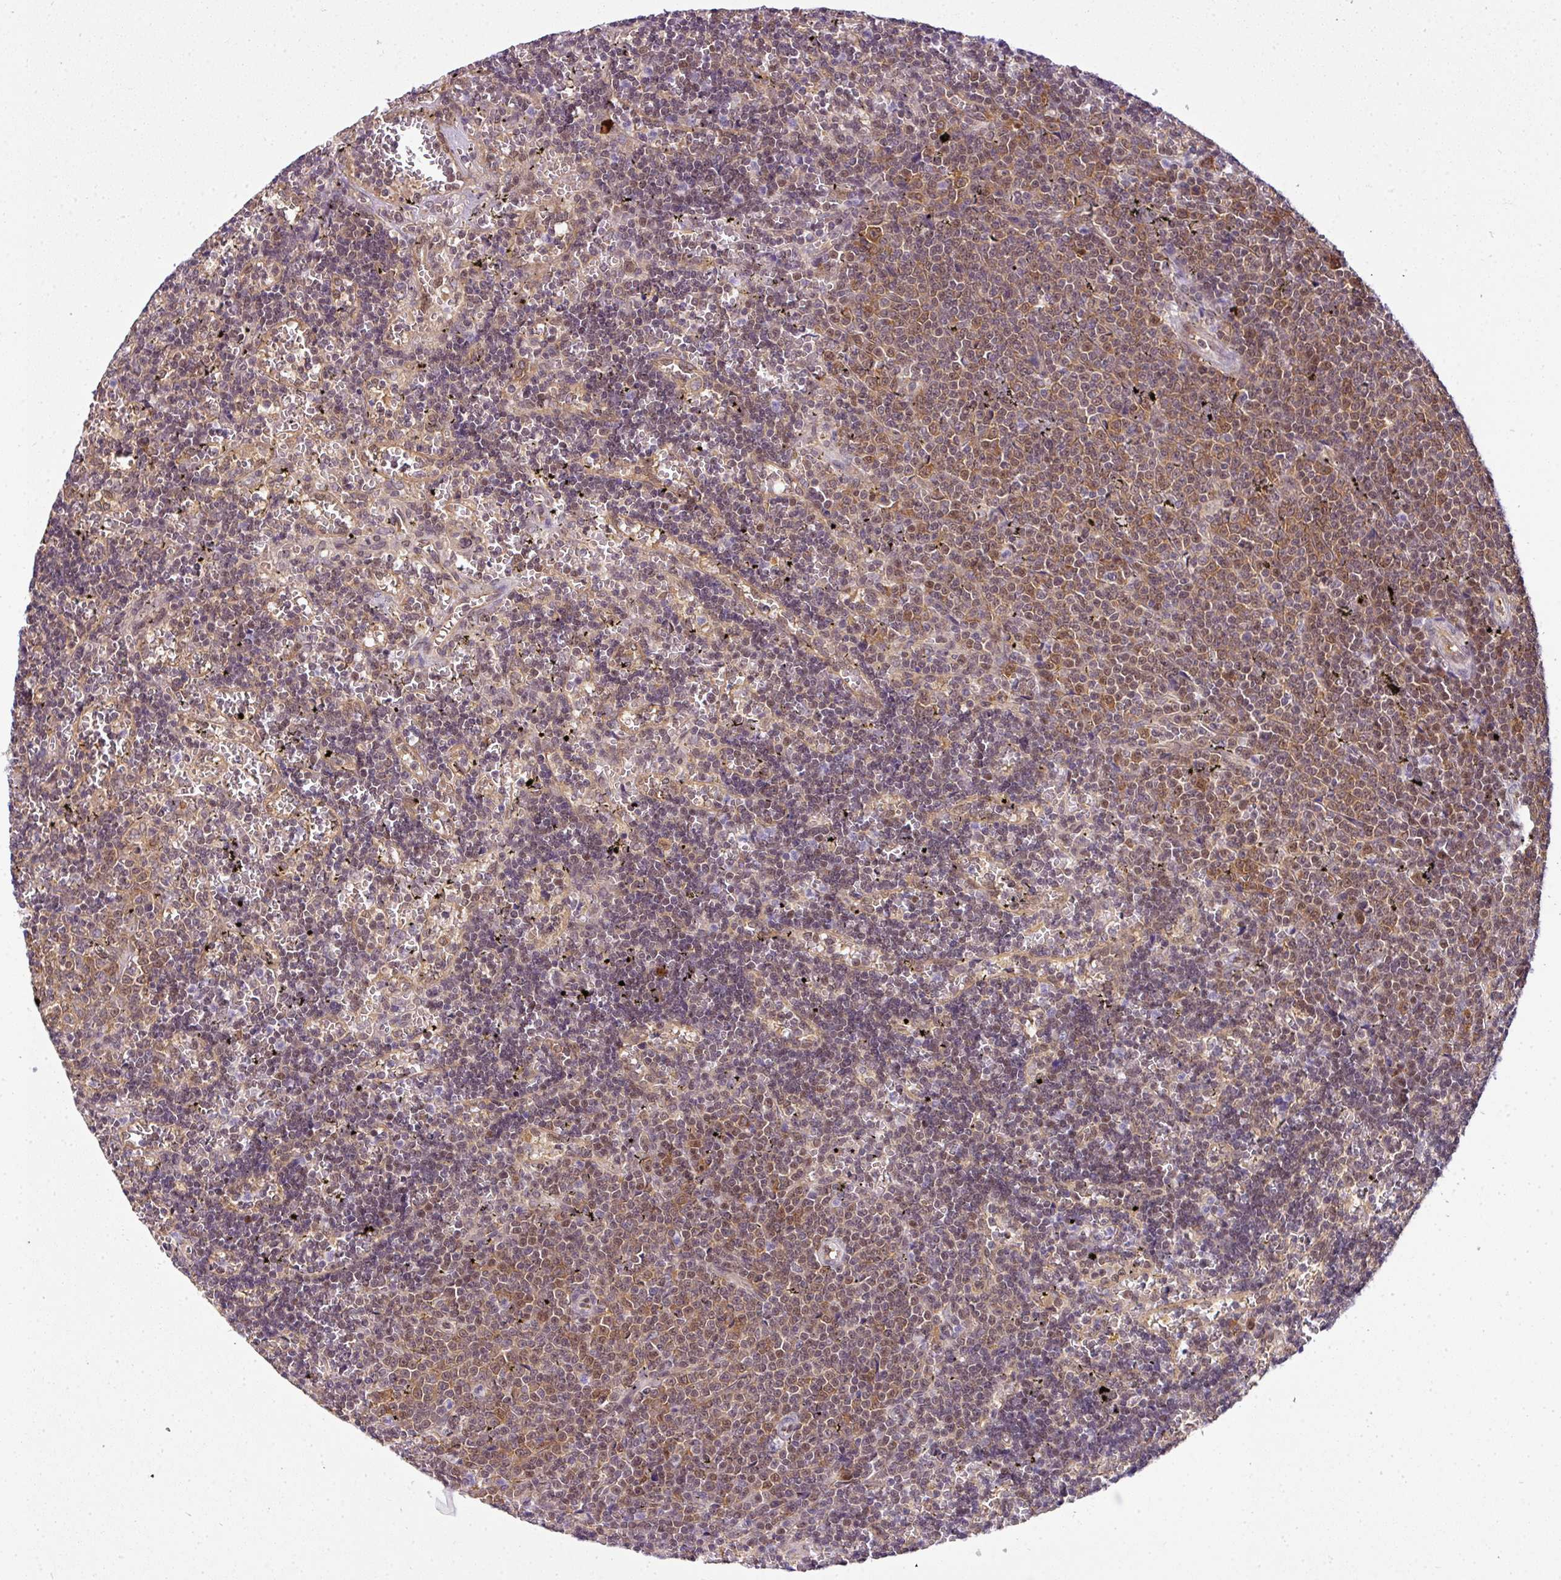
{"staining": {"intensity": "moderate", "quantity": "25%-75%", "location": "cytoplasmic/membranous,nuclear"}, "tissue": "lymphoma", "cell_type": "Tumor cells", "image_type": "cancer", "snomed": [{"axis": "morphology", "description": "Malignant lymphoma, non-Hodgkin's type, Low grade"}, {"axis": "topography", "description": "Spleen"}], "caption": "Lymphoma stained for a protein reveals moderate cytoplasmic/membranous and nuclear positivity in tumor cells.", "gene": "RBM4B", "patient": {"sex": "male", "age": 60}}